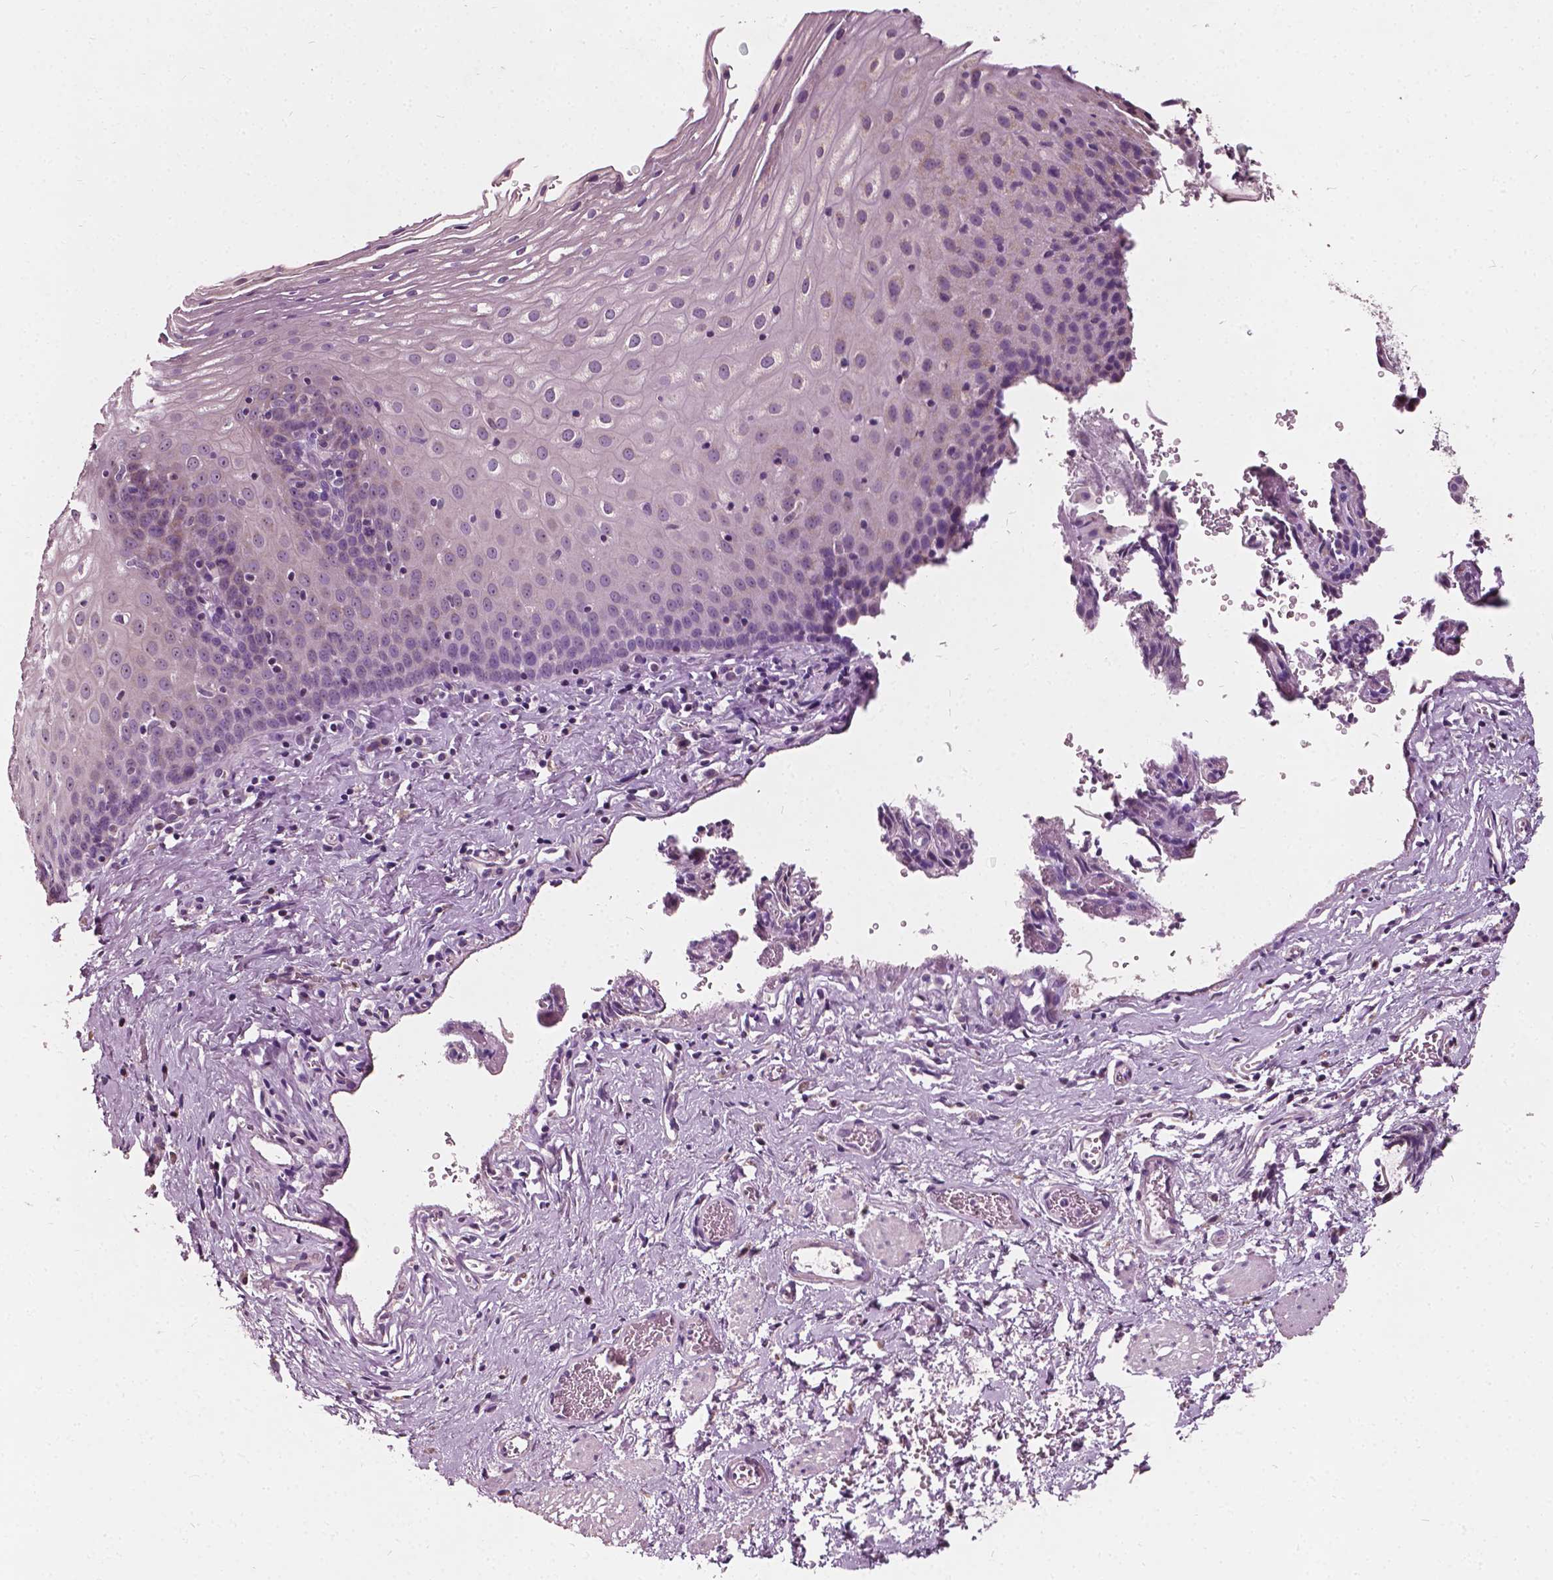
{"staining": {"intensity": "weak", "quantity": "25%-75%", "location": "nuclear"}, "tissue": "esophagus", "cell_type": "Squamous epithelial cells", "image_type": "normal", "snomed": [{"axis": "morphology", "description": "Normal tissue, NOS"}, {"axis": "topography", "description": "Esophagus"}], "caption": "A micrograph of human esophagus stained for a protein exhibits weak nuclear brown staining in squamous epithelial cells.", "gene": "ODF3L2", "patient": {"sex": "male", "age": 68}}